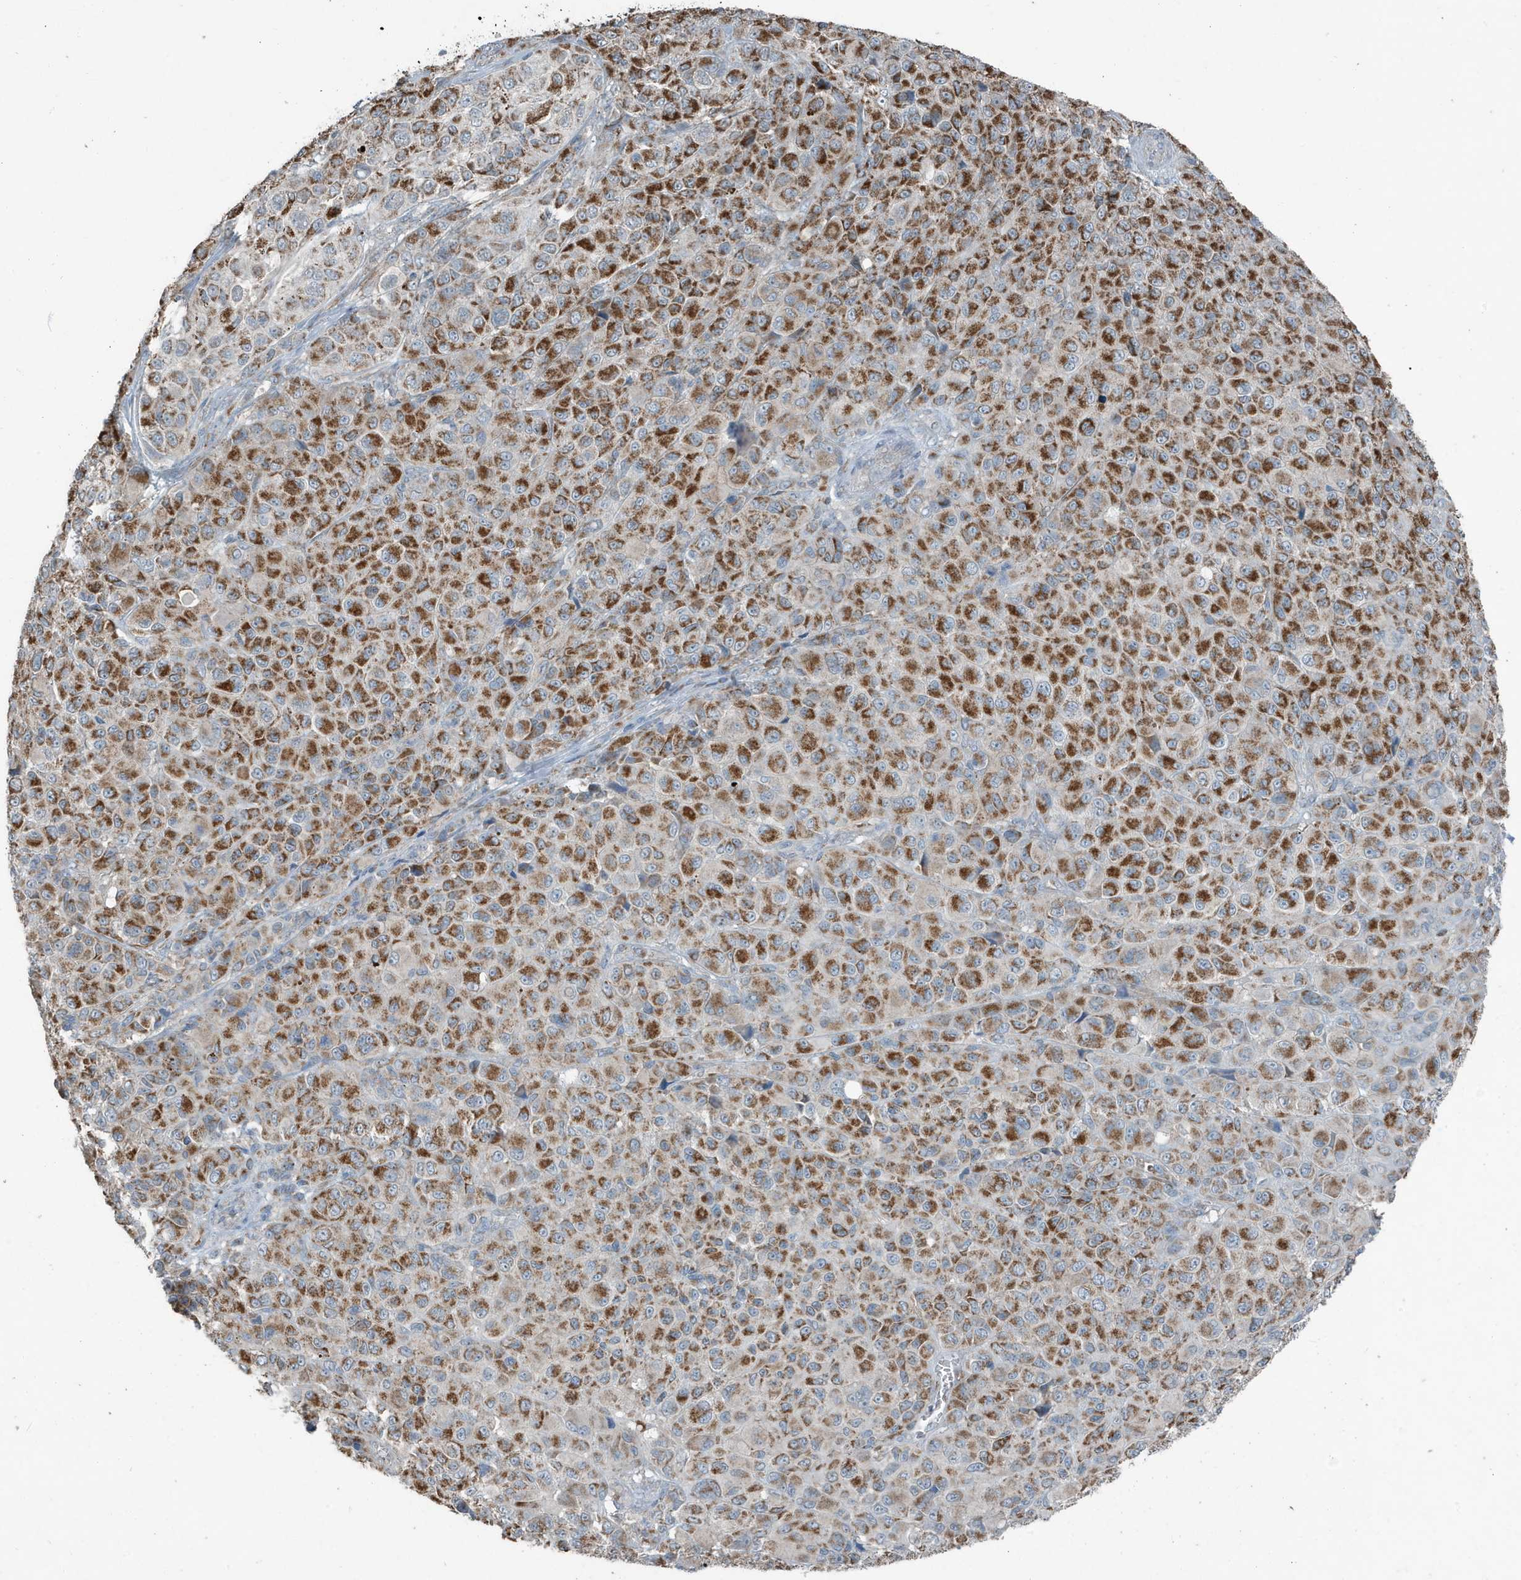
{"staining": {"intensity": "strong", "quantity": "25%-75%", "location": "cytoplasmic/membranous"}, "tissue": "melanoma", "cell_type": "Tumor cells", "image_type": "cancer", "snomed": [{"axis": "morphology", "description": "Malignant melanoma, NOS"}, {"axis": "topography", "description": "Skin of trunk"}], "caption": "Immunohistochemical staining of human malignant melanoma reveals high levels of strong cytoplasmic/membranous protein positivity in about 25%-75% of tumor cells.", "gene": "MT-CYB", "patient": {"sex": "male", "age": 71}}